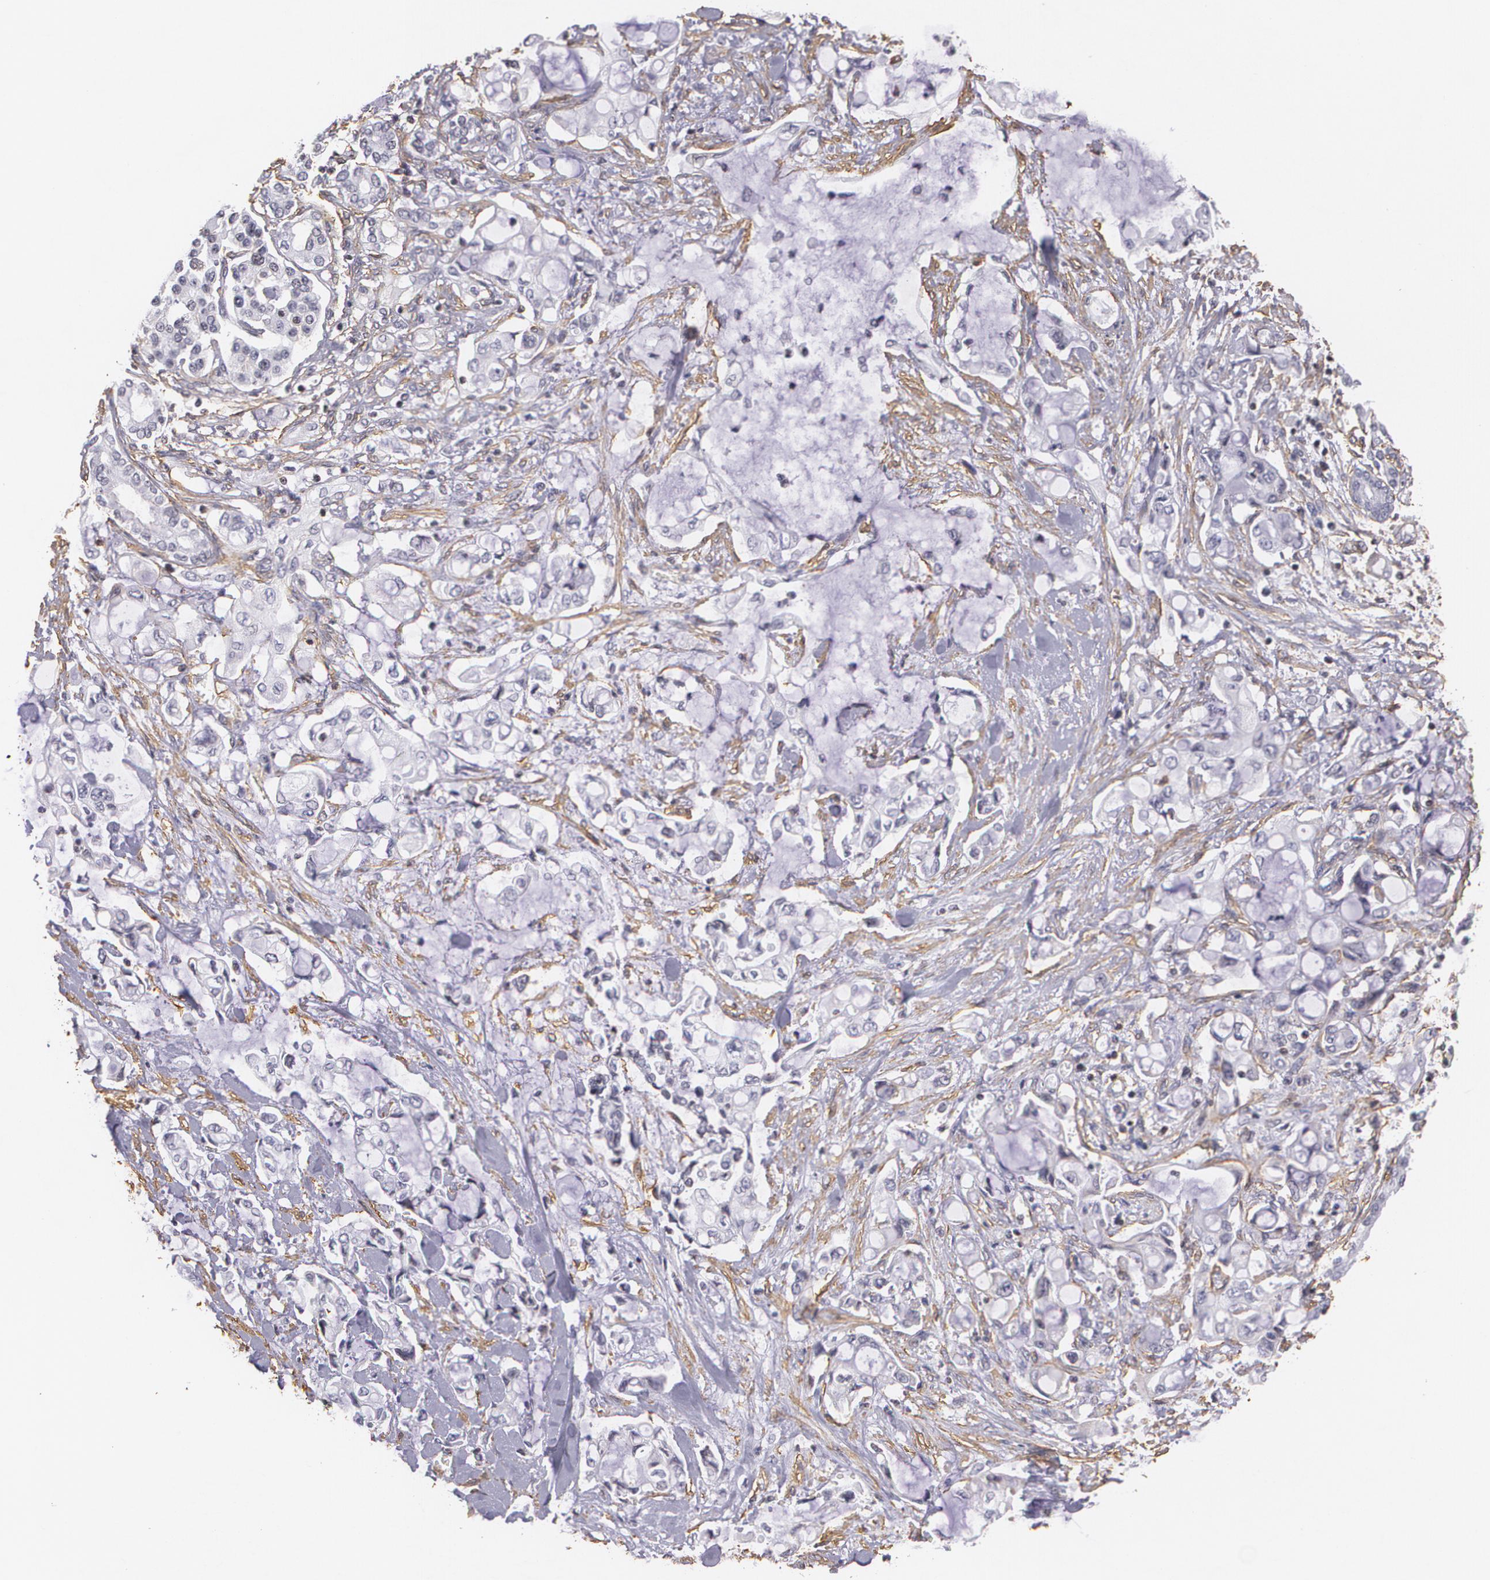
{"staining": {"intensity": "negative", "quantity": "none", "location": "none"}, "tissue": "pancreatic cancer", "cell_type": "Tumor cells", "image_type": "cancer", "snomed": [{"axis": "morphology", "description": "Adenocarcinoma, NOS"}, {"axis": "topography", "description": "Pancreas"}], "caption": "Immunohistochemical staining of pancreatic adenocarcinoma displays no significant expression in tumor cells.", "gene": "VAMP1", "patient": {"sex": "female", "age": 70}}